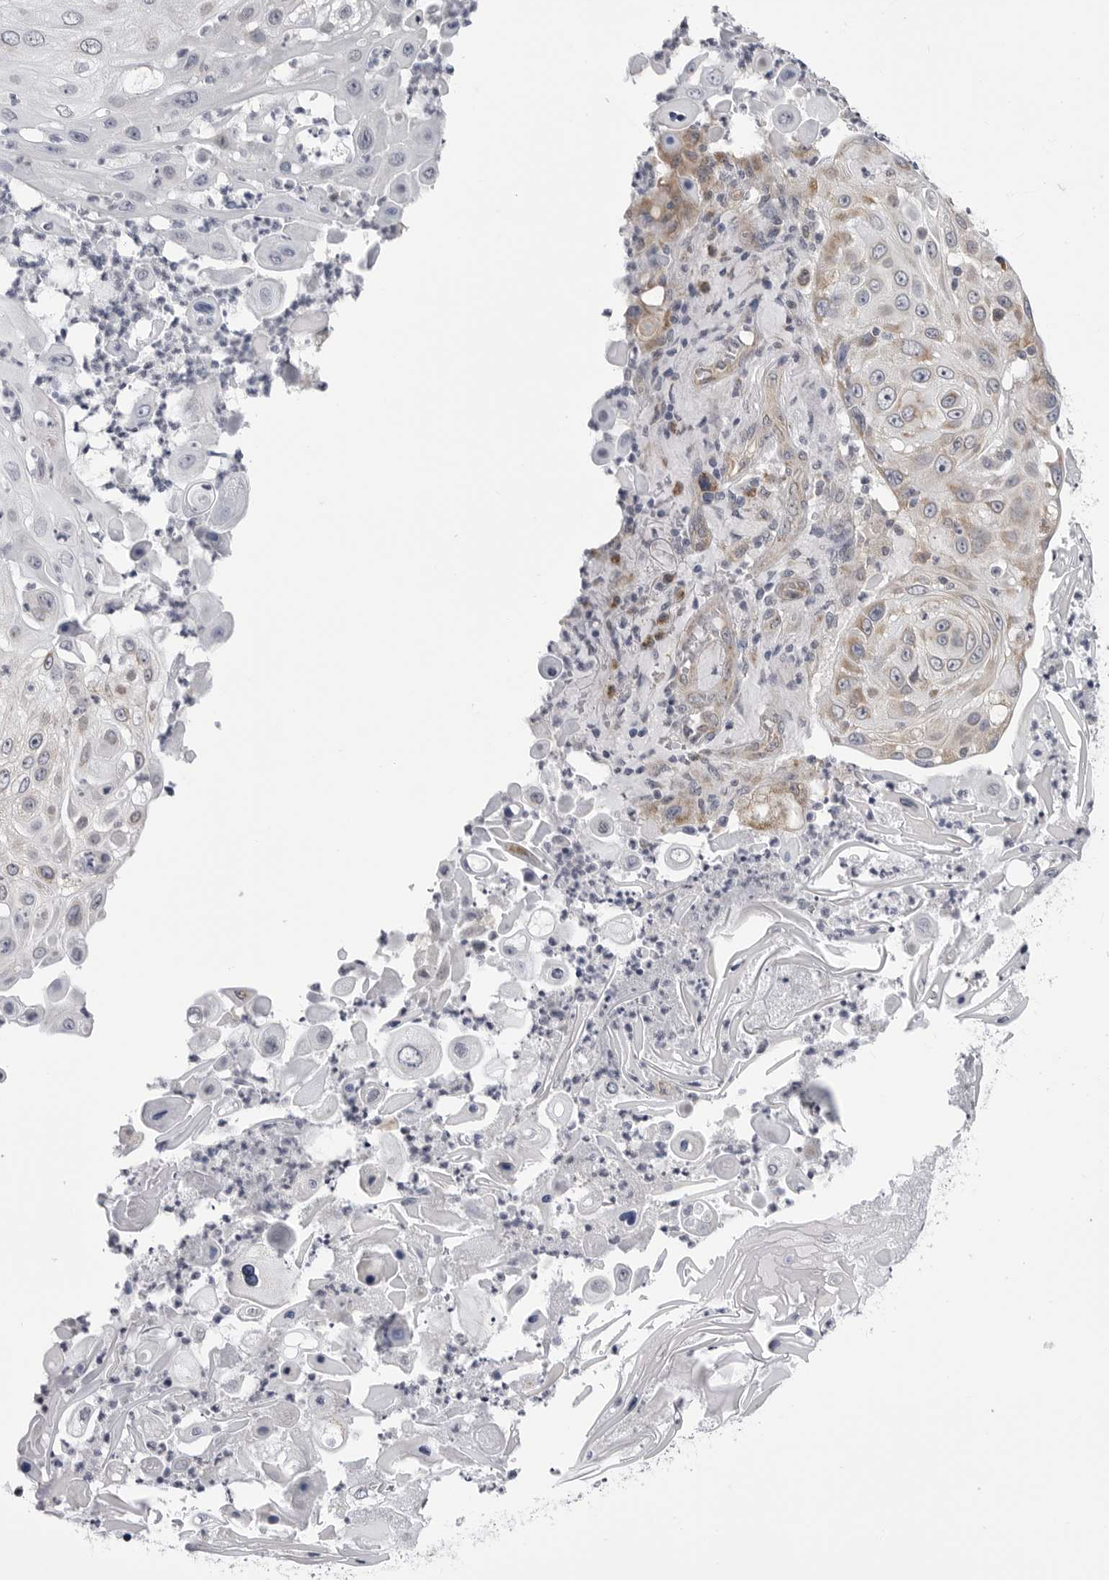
{"staining": {"intensity": "weak", "quantity": "<25%", "location": "cytoplasmic/membranous"}, "tissue": "skin cancer", "cell_type": "Tumor cells", "image_type": "cancer", "snomed": [{"axis": "morphology", "description": "Squamous cell carcinoma, NOS"}, {"axis": "topography", "description": "Skin"}], "caption": "Skin cancer was stained to show a protein in brown. There is no significant expression in tumor cells. The staining was performed using DAB (3,3'-diaminobenzidine) to visualize the protein expression in brown, while the nuclei were stained in blue with hematoxylin (Magnification: 20x).", "gene": "FH", "patient": {"sex": "female", "age": 44}}